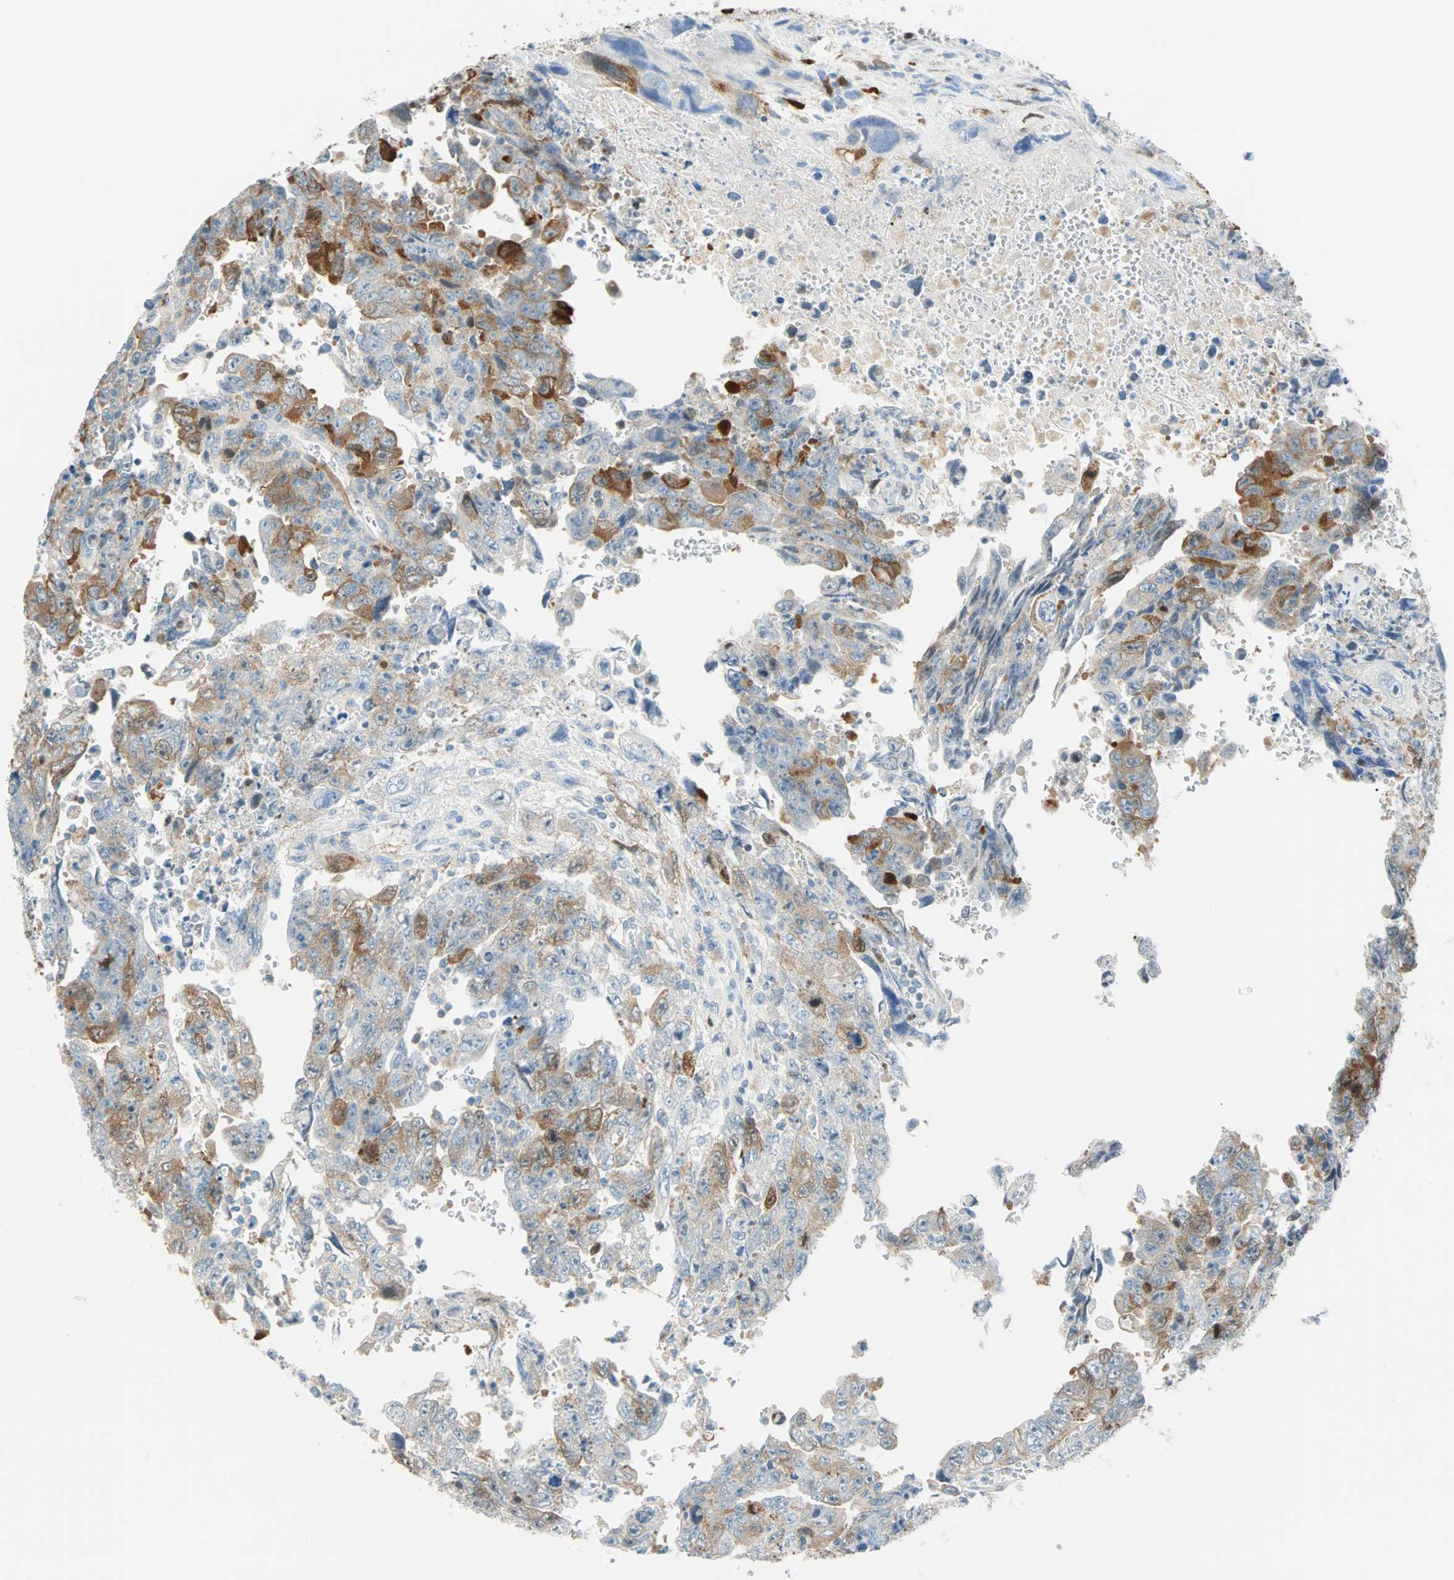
{"staining": {"intensity": "strong", "quantity": "<25%", "location": "cytoplasmic/membranous"}, "tissue": "testis cancer", "cell_type": "Tumor cells", "image_type": "cancer", "snomed": [{"axis": "morphology", "description": "Carcinoma, Embryonal, NOS"}, {"axis": "topography", "description": "Testis"}], "caption": "Human testis cancer stained with a protein marker exhibits strong staining in tumor cells.", "gene": "PTTG1", "patient": {"sex": "male", "age": 28}}